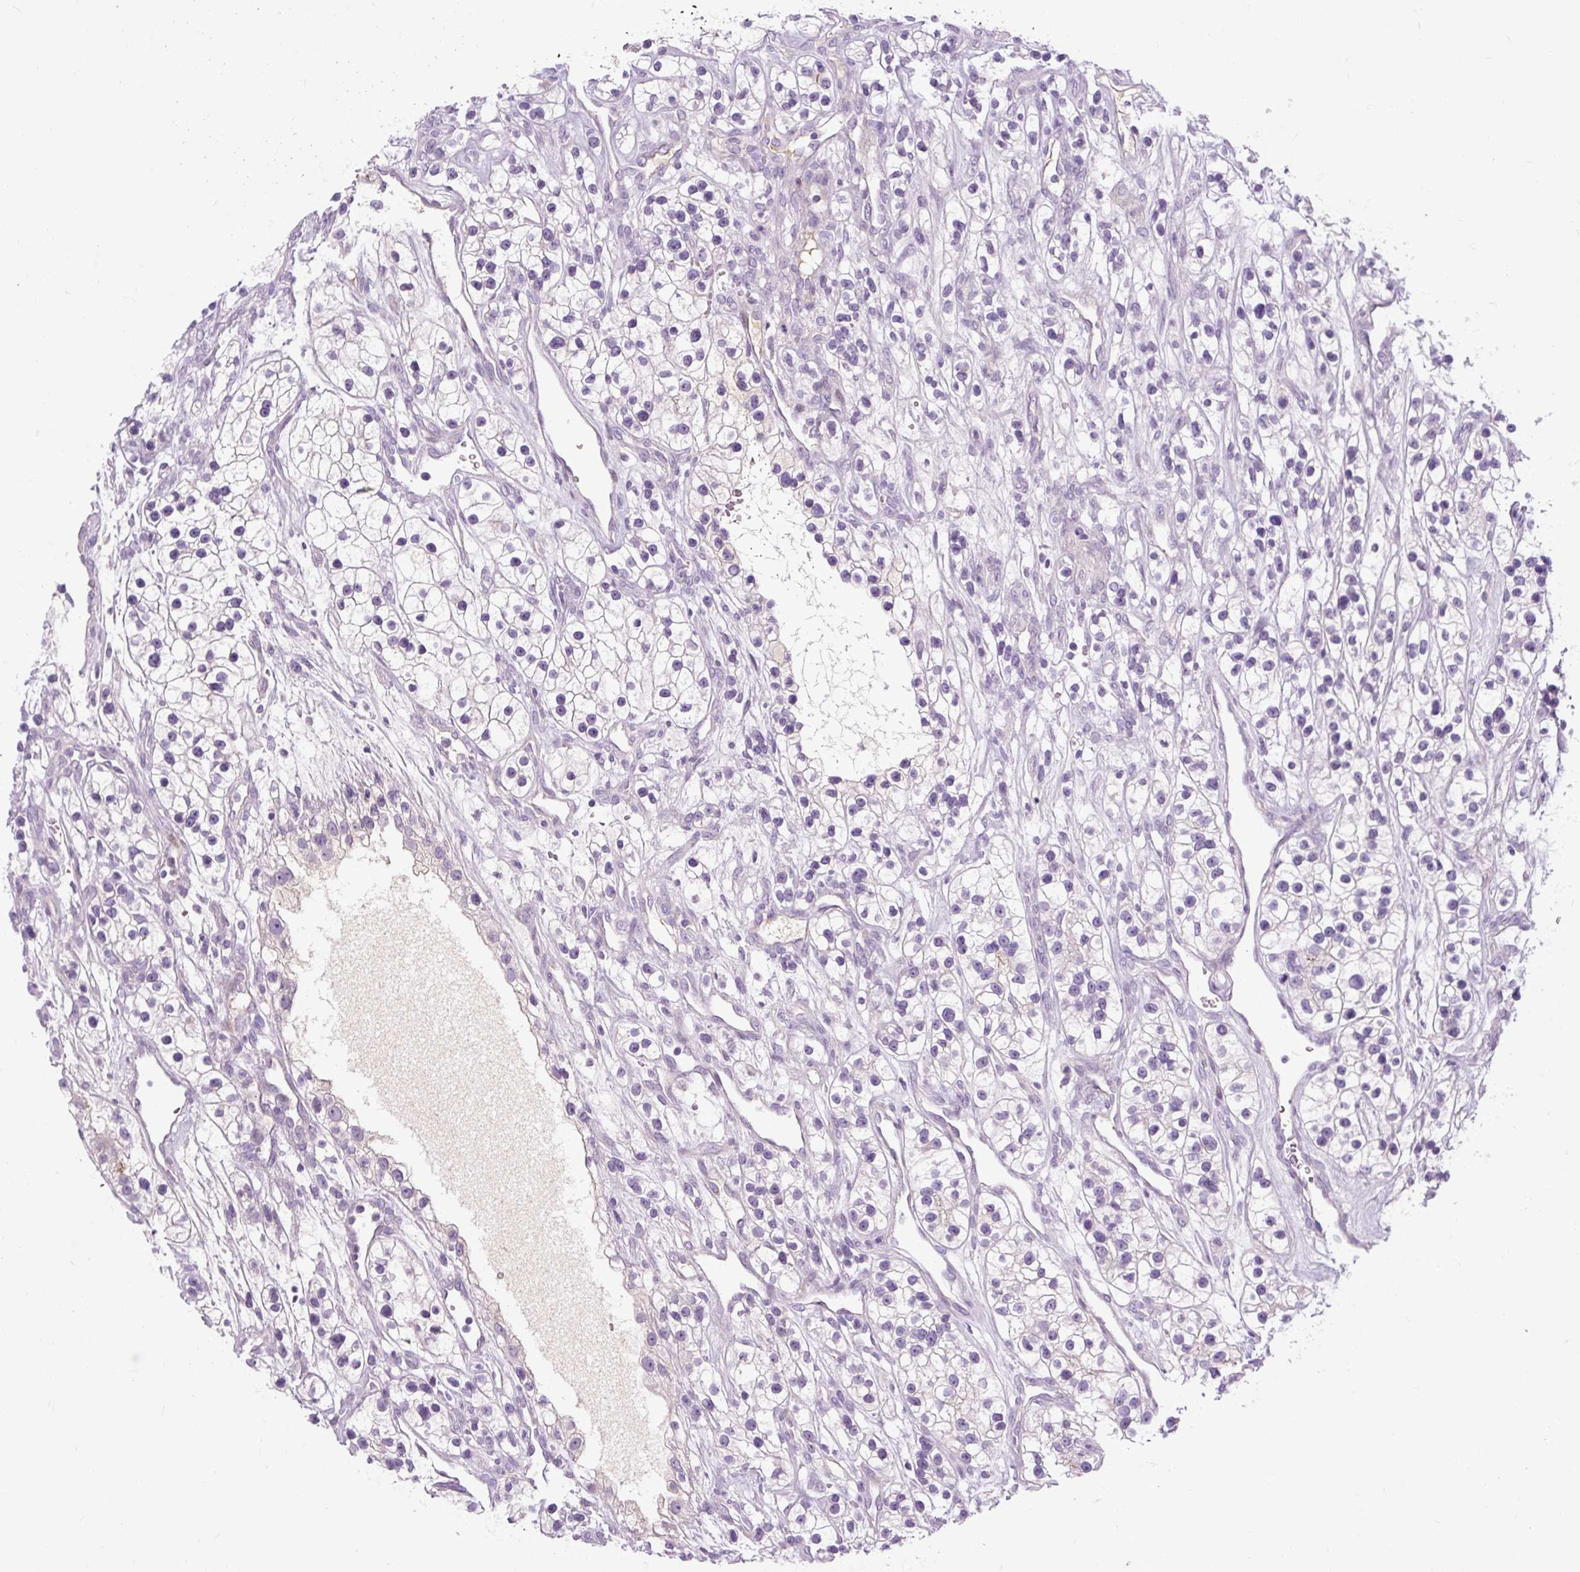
{"staining": {"intensity": "negative", "quantity": "none", "location": "none"}, "tissue": "renal cancer", "cell_type": "Tumor cells", "image_type": "cancer", "snomed": [{"axis": "morphology", "description": "Adenocarcinoma, NOS"}, {"axis": "topography", "description": "Kidney"}], "caption": "Immunohistochemical staining of renal cancer exhibits no significant expression in tumor cells.", "gene": "ARRDC2", "patient": {"sex": "female", "age": 57}}